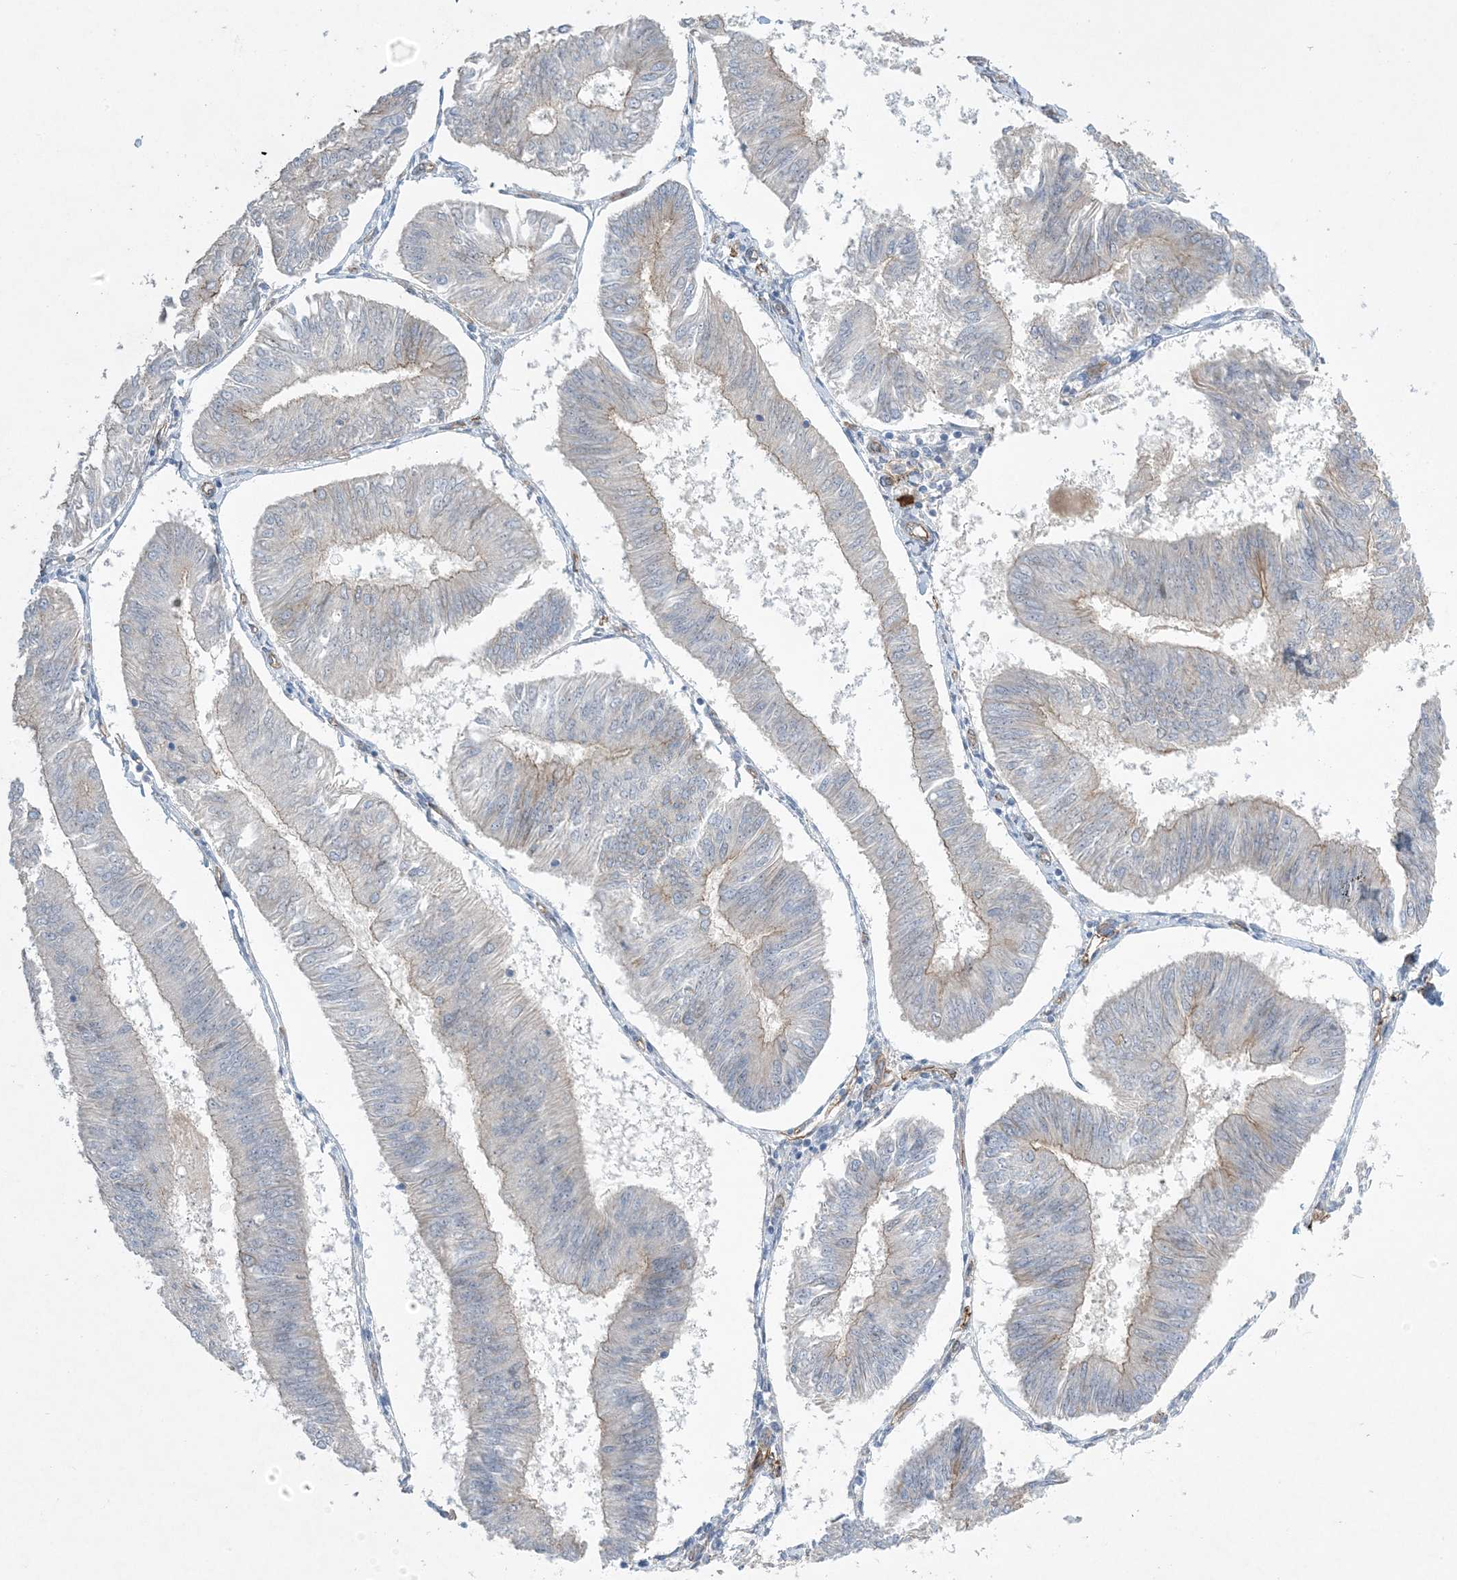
{"staining": {"intensity": "negative", "quantity": "none", "location": "none"}, "tissue": "endometrial cancer", "cell_type": "Tumor cells", "image_type": "cancer", "snomed": [{"axis": "morphology", "description": "Adenocarcinoma, NOS"}, {"axis": "topography", "description": "Endometrium"}], "caption": "Endometrial cancer (adenocarcinoma) was stained to show a protein in brown. There is no significant staining in tumor cells. Nuclei are stained in blue.", "gene": "AOC1", "patient": {"sex": "female", "age": 58}}